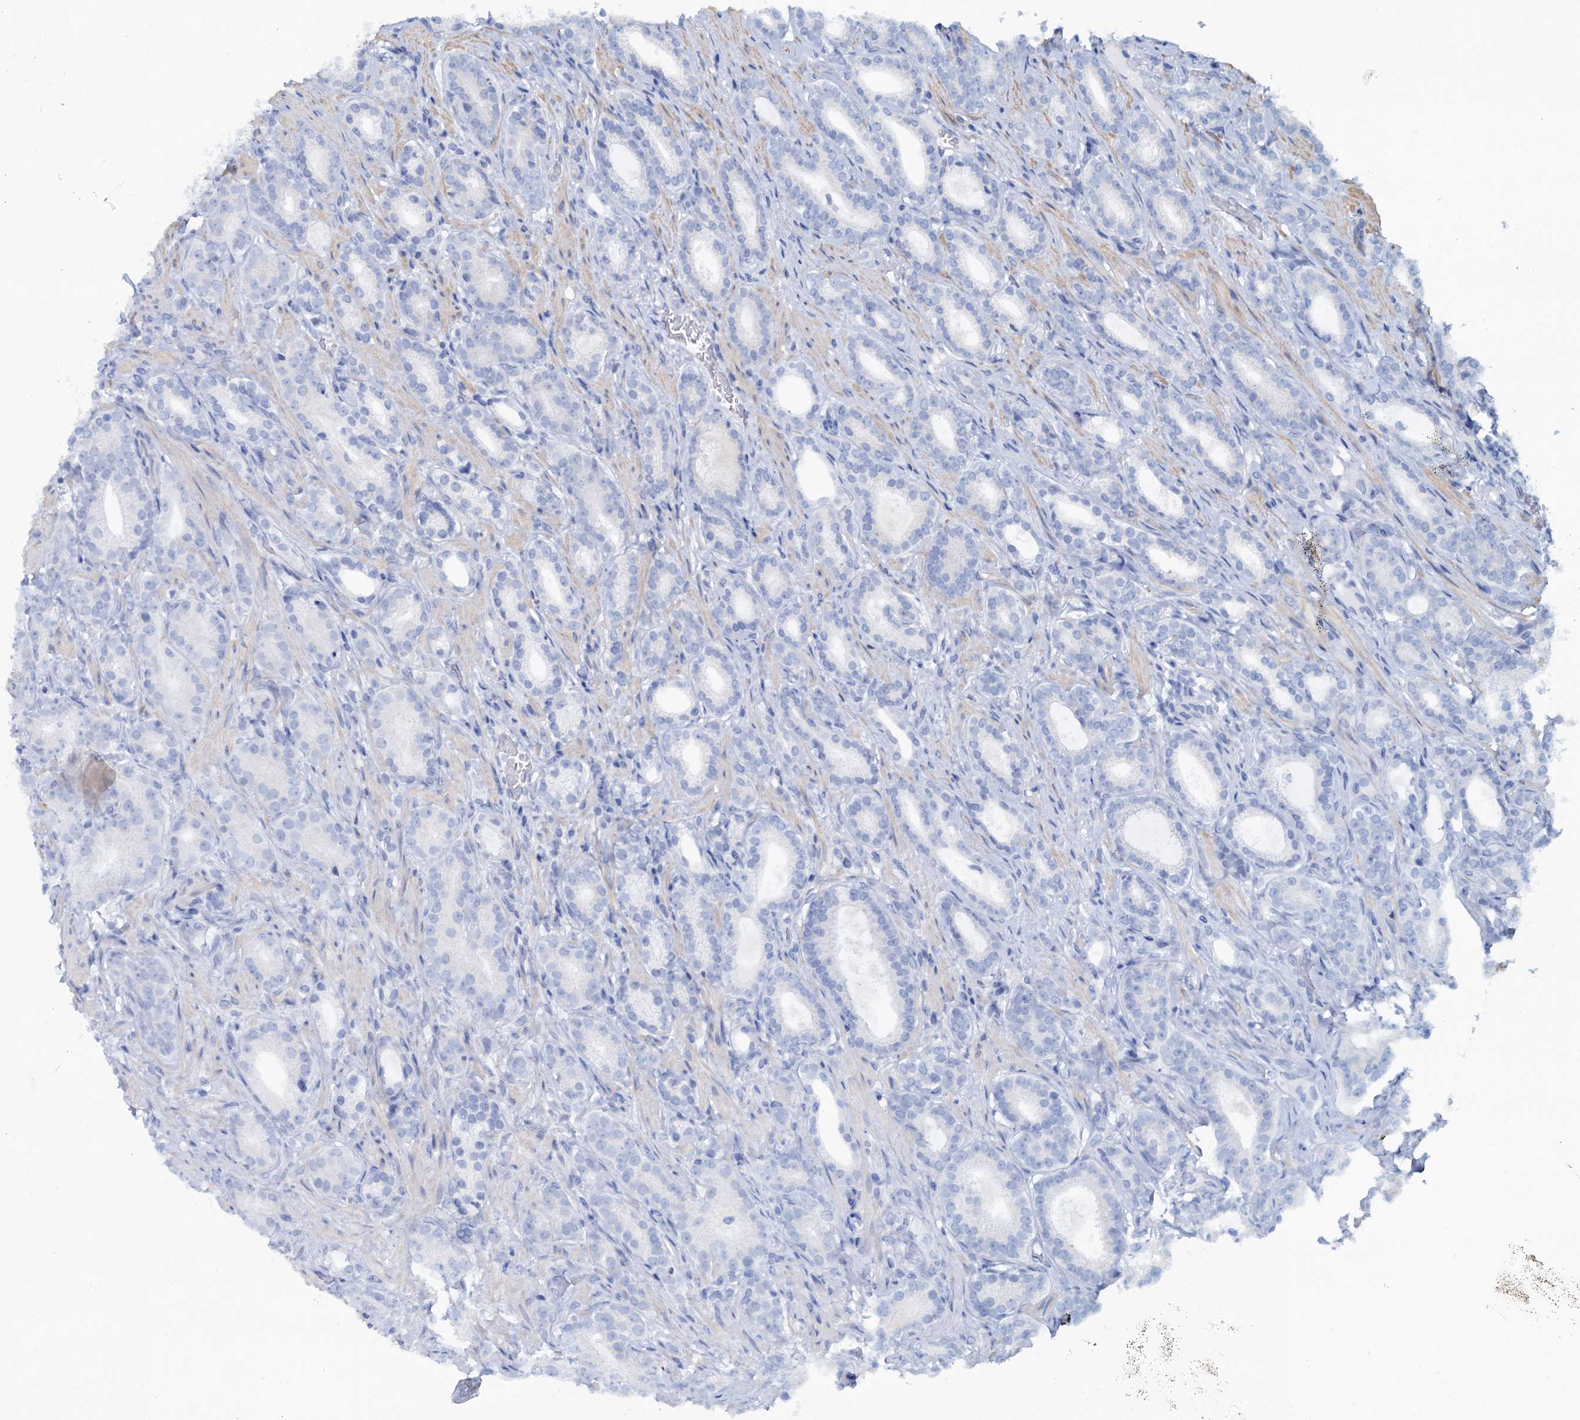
{"staining": {"intensity": "negative", "quantity": "none", "location": "none"}, "tissue": "prostate cancer", "cell_type": "Tumor cells", "image_type": "cancer", "snomed": [{"axis": "morphology", "description": "Adenocarcinoma, Low grade"}, {"axis": "topography", "description": "Prostate"}], "caption": "Immunohistochemical staining of human prostate cancer (adenocarcinoma (low-grade)) demonstrates no significant staining in tumor cells.", "gene": "SLC1A3", "patient": {"sex": "male", "age": 71}}